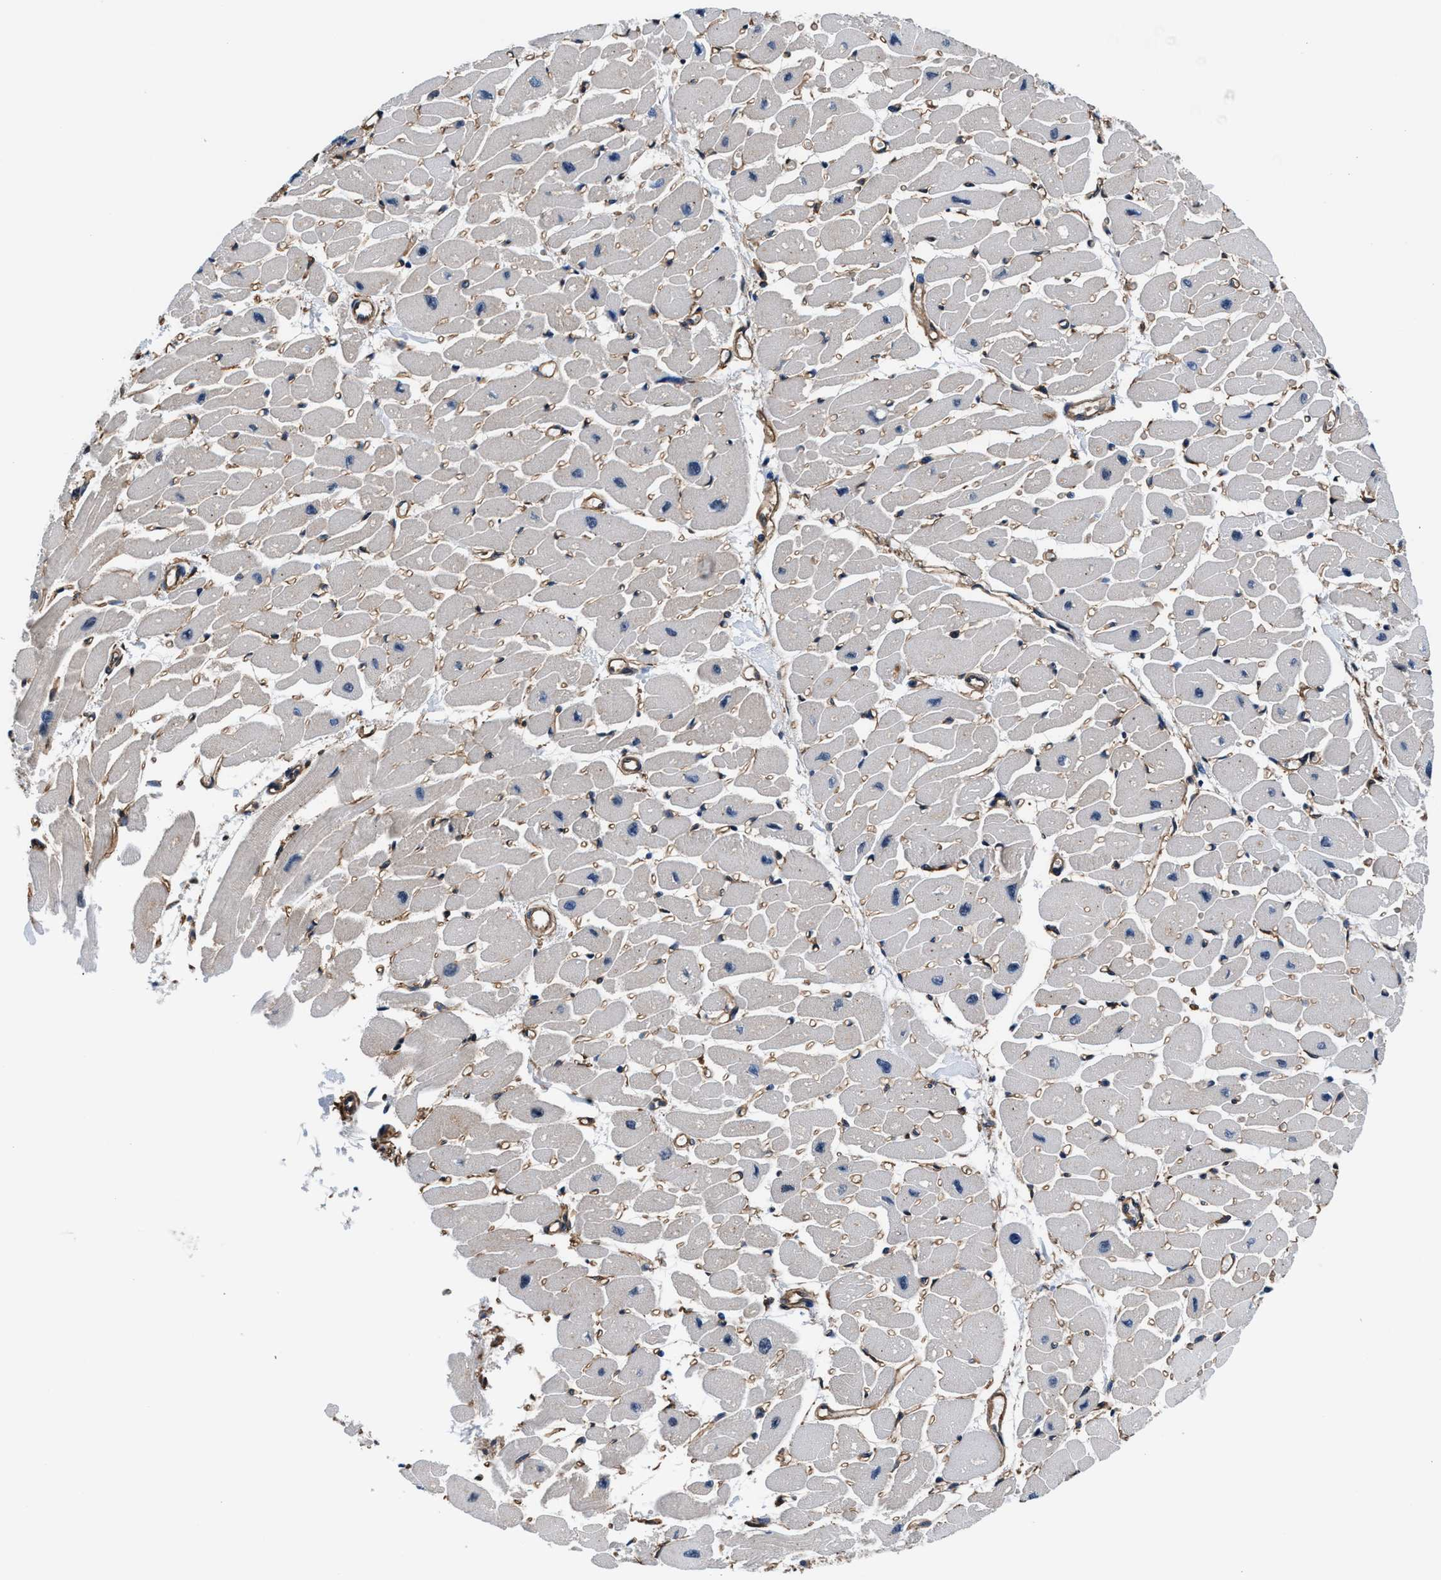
{"staining": {"intensity": "moderate", "quantity": "25%-75%", "location": "cytoplasmic/membranous"}, "tissue": "heart muscle", "cell_type": "Cardiomyocytes", "image_type": "normal", "snomed": [{"axis": "morphology", "description": "Normal tissue, NOS"}, {"axis": "topography", "description": "Heart"}], "caption": "Heart muscle stained with a protein marker shows moderate staining in cardiomyocytes.", "gene": "NKTR", "patient": {"sex": "female", "age": 54}}